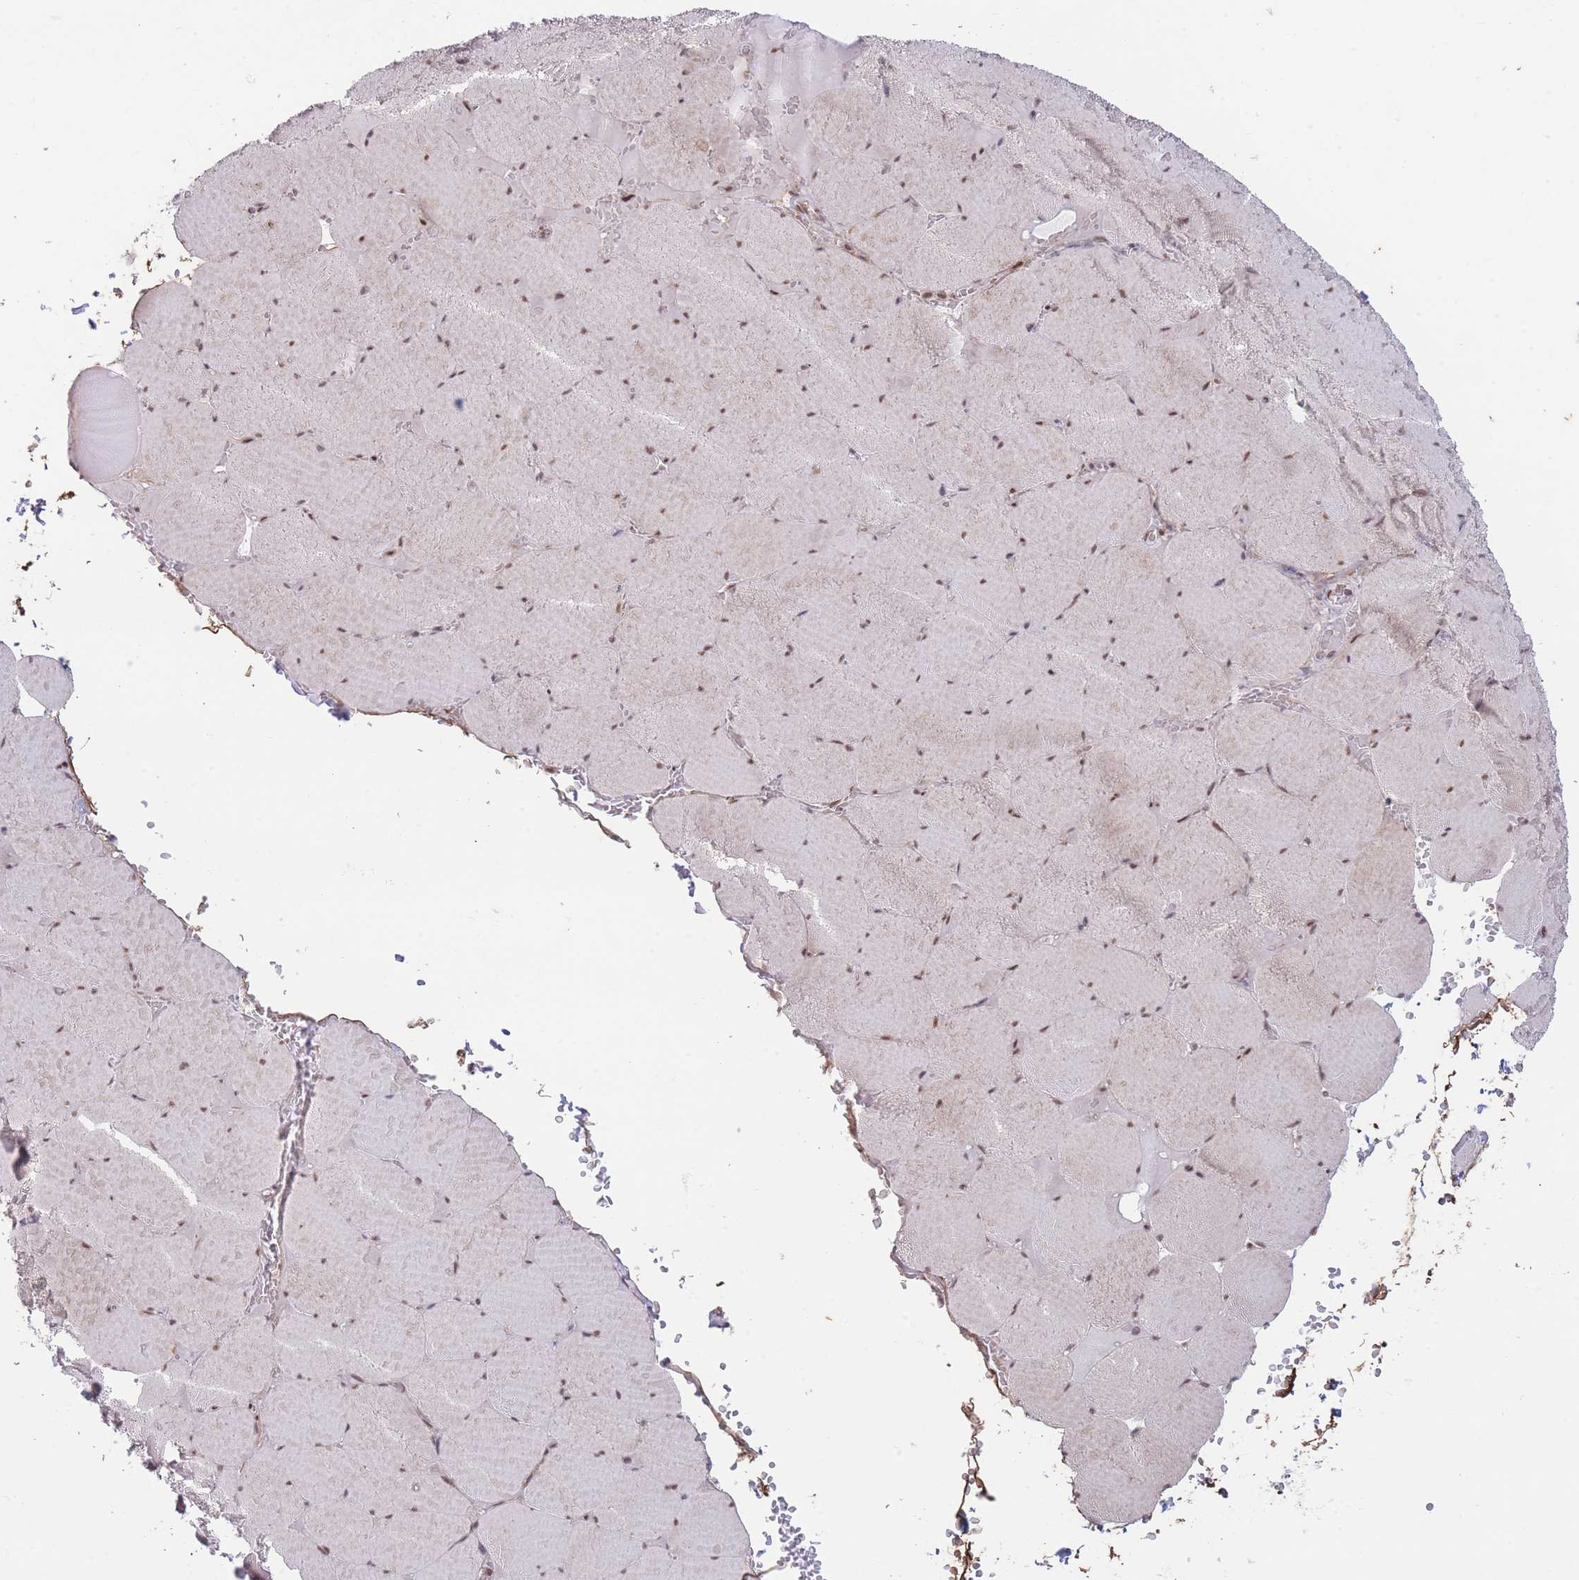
{"staining": {"intensity": "weak", "quantity": ">75%", "location": "nuclear"}, "tissue": "skeletal muscle", "cell_type": "Myocytes", "image_type": "normal", "snomed": [{"axis": "morphology", "description": "Normal tissue, NOS"}, {"axis": "topography", "description": "Skeletal muscle"}, {"axis": "topography", "description": "Head-Neck"}], "caption": "IHC (DAB (3,3'-diaminobenzidine)) staining of benign skeletal muscle demonstrates weak nuclear protein positivity in about >75% of myocytes. (brown staining indicates protein expression, while blue staining denotes nuclei).", "gene": "CARD8", "patient": {"sex": "male", "age": 66}}